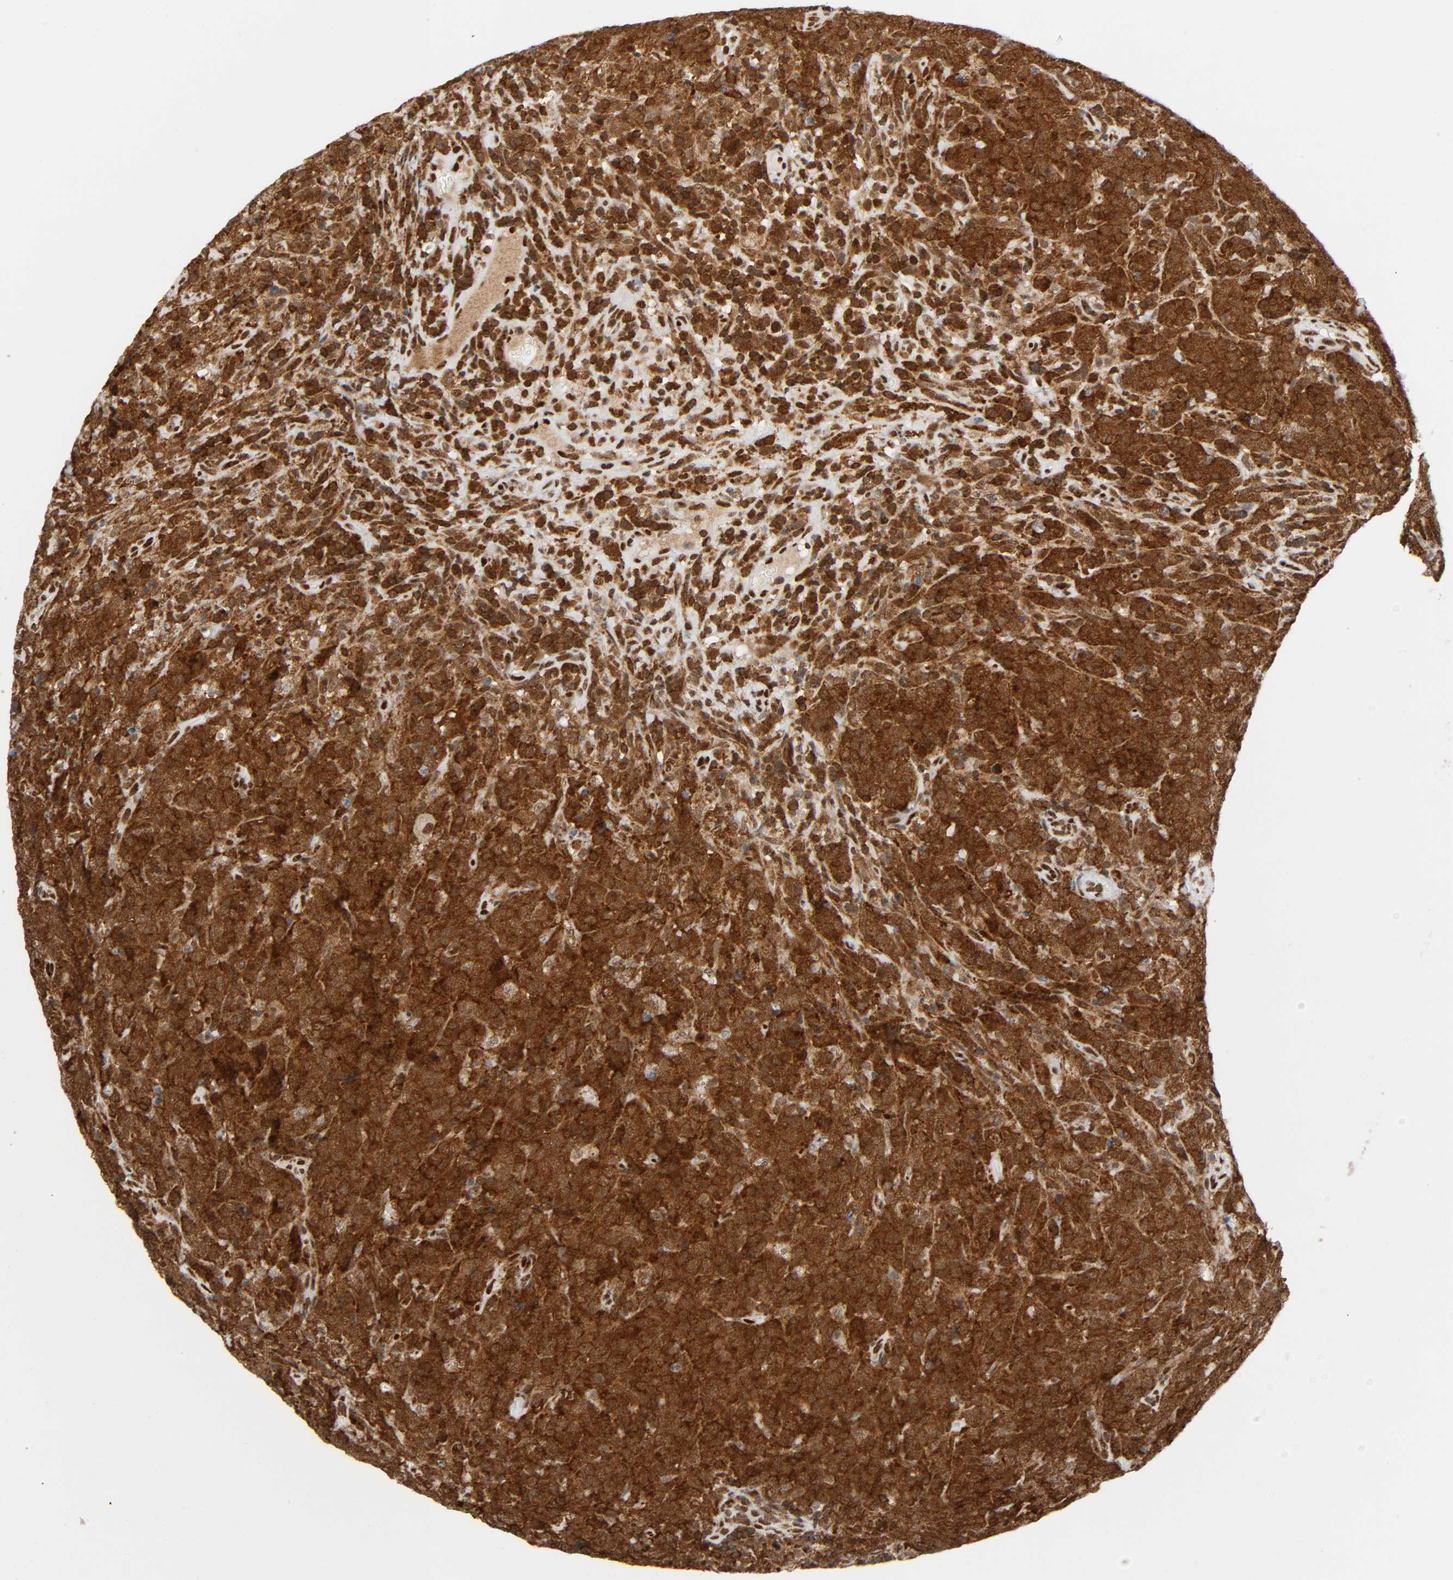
{"staining": {"intensity": "strong", "quantity": ">75%", "location": "cytoplasmic/membranous,nuclear"}, "tissue": "lymphoma", "cell_type": "Tumor cells", "image_type": "cancer", "snomed": [{"axis": "morphology", "description": "Malignant lymphoma, non-Hodgkin's type, High grade"}, {"axis": "topography", "description": "Tonsil"}], "caption": "IHC photomicrograph of malignant lymphoma, non-Hodgkin's type (high-grade) stained for a protein (brown), which demonstrates high levels of strong cytoplasmic/membranous and nuclear positivity in about >75% of tumor cells.", "gene": "WAS", "patient": {"sex": "female", "age": 36}}